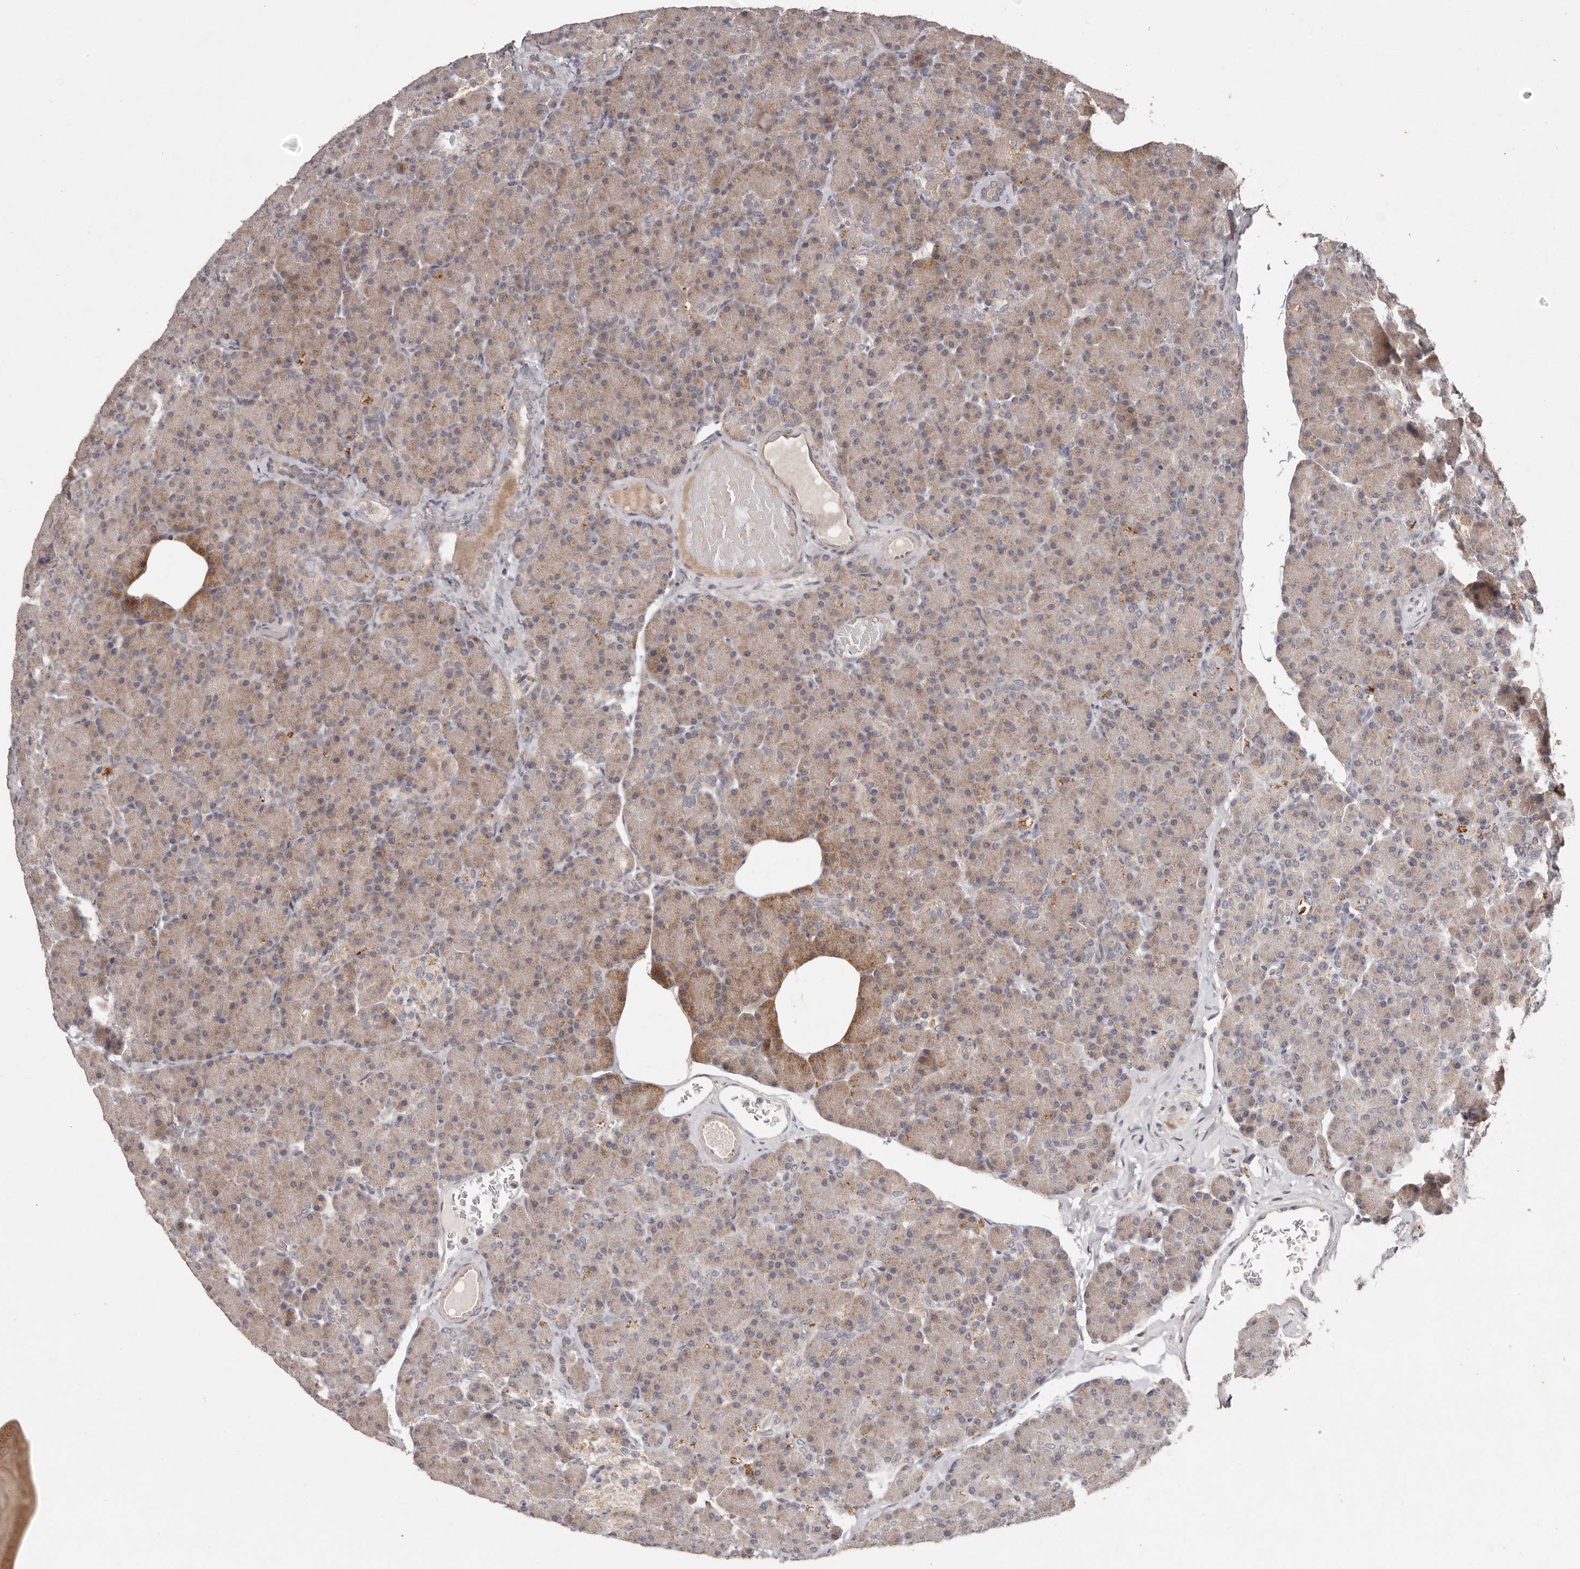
{"staining": {"intensity": "moderate", "quantity": "25%-75%", "location": "cytoplasmic/membranous"}, "tissue": "pancreas", "cell_type": "Exocrine glandular cells", "image_type": "normal", "snomed": [{"axis": "morphology", "description": "Normal tissue, NOS"}, {"axis": "topography", "description": "Pancreas"}], "caption": "This is a photomicrograph of IHC staining of normal pancreas, which shows moderate staining in the cytoplasmic/membranous of exocrine glandular cells.", "gene": "PLOD2", "patient": {"sex": "female", "age": 43}}